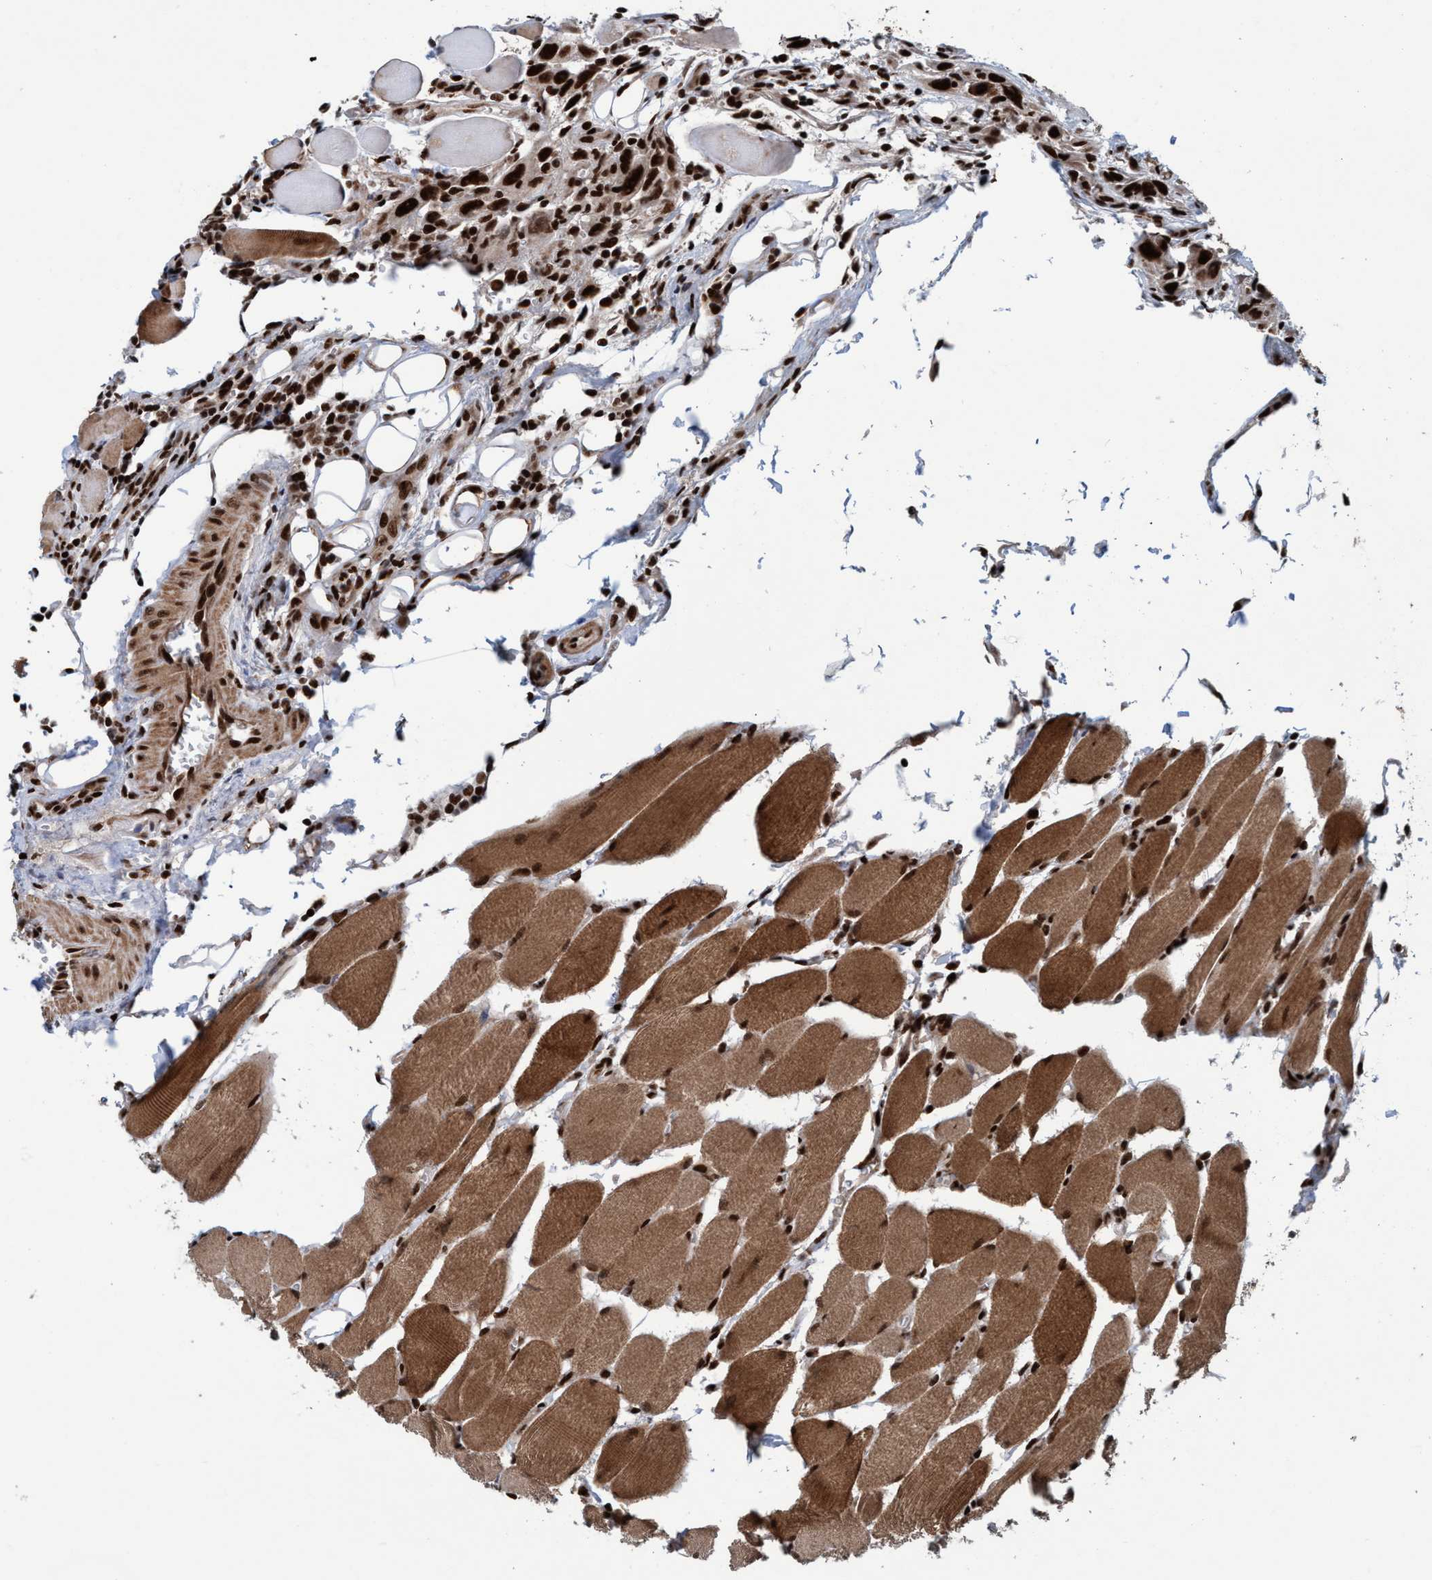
{"staining": {"intensity": "strong", "quantity": ">75%", "location": "nuclear"}, "tissue": "head and neck cancer", "cell_type": "Tumor cells", "image_type": "cancer", "snomed": [{"axis": "morphology", "description": "Squamous cell carcinoma, NOS"}, {"axis": "topography", "description": "Oral tissue"}, {"axis": "topography", "description": "Head-Neck"}], "caption": "Protein analysis of head and neck cancer (squamous cell carcinoma) tissue reveals strong nuclear staining in approximately >75% of tumor cells.", "gene": "TOPBP1", "patient": {"sex": "female", "age": 50}}